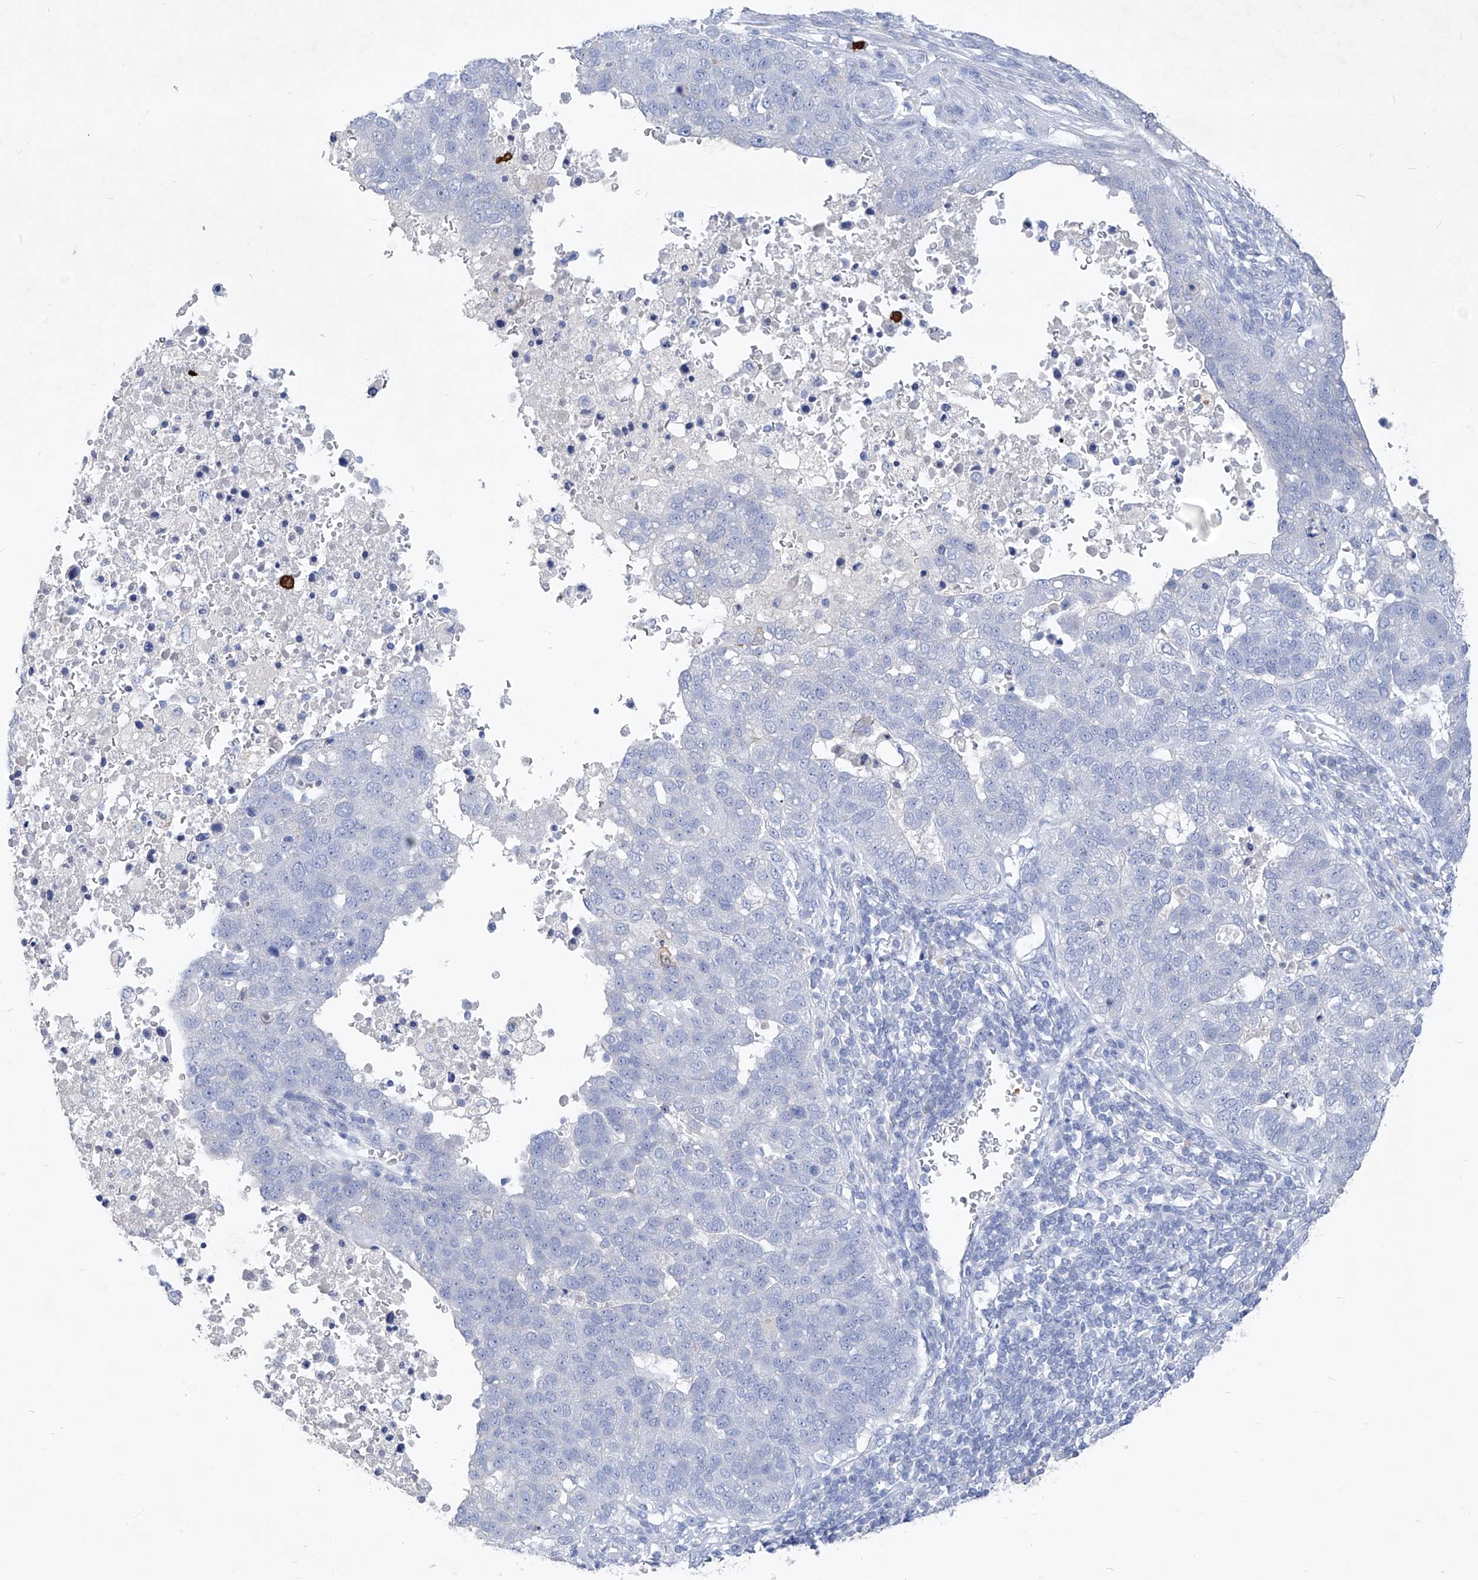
{"staining": {"intensity": "negative", "quantity": "none", "location": "none"}, "tissue": "pancreatic cancer", "cell_type": "Tumor cells", "image_type": "cancer", "snomed": [{"axis": "morphology", "description": "Adenocarcinoma, NOS"}, {"axis": "topography", "description": "Pancreas"}], "caption": "Immunohistochemistry (IHC) of human pancreatic cancer (adenocarcinoma) reveals no expression in tumor cells. (DAB (3,3'-diaminobenzidine) immunohistochemistry (IHC), high magnification).", "gene": "FRS3", "patient": {"sex": "female", "age": 61}}